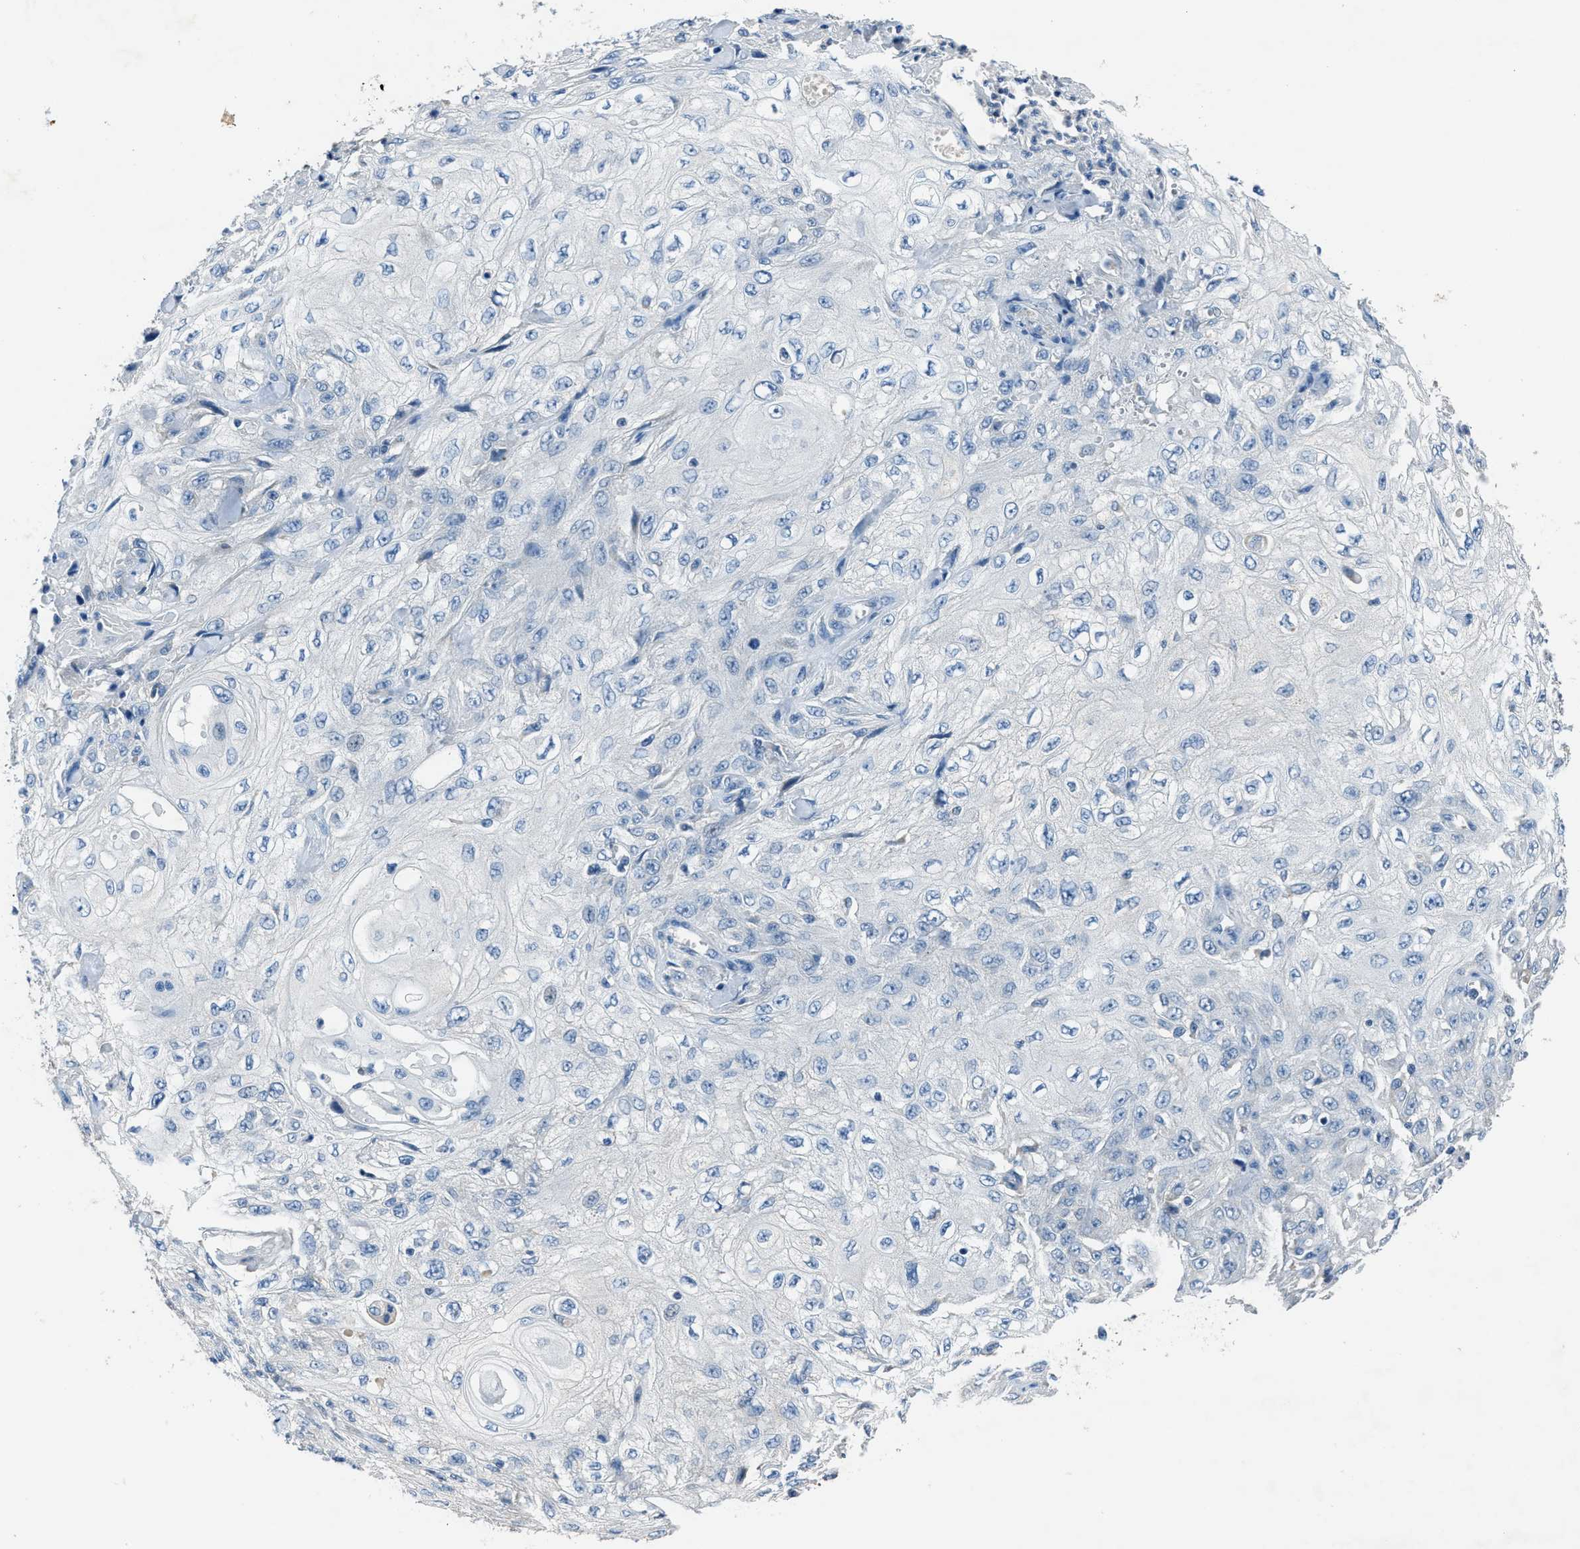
{"staining": {"intensity": "negative", "quantity": "none", "location": "none"}, "tissue": "skin cancer", "cell_type": "Tumor cells", "image_type": "cancer", "snomed": [{"axis": "morphology", "description": "Squamous cell carcinoma, NOS"}, {"axis": "morphology", "description": "Squamous cell carcinoma, metastatic, NOS"}, {"axis": "topography", "description": "Skin"}, {"axis": "topography", "description": "Lymph node"}], "caption": "High magnification brightfield microscopy of skin cancer stained with DAB (brown) and counterstained with hematoxylin (blue): tumor cells show no significant positivity.", "gene": "ADAM2", "patient": {"sex": "male", "age": 75}}